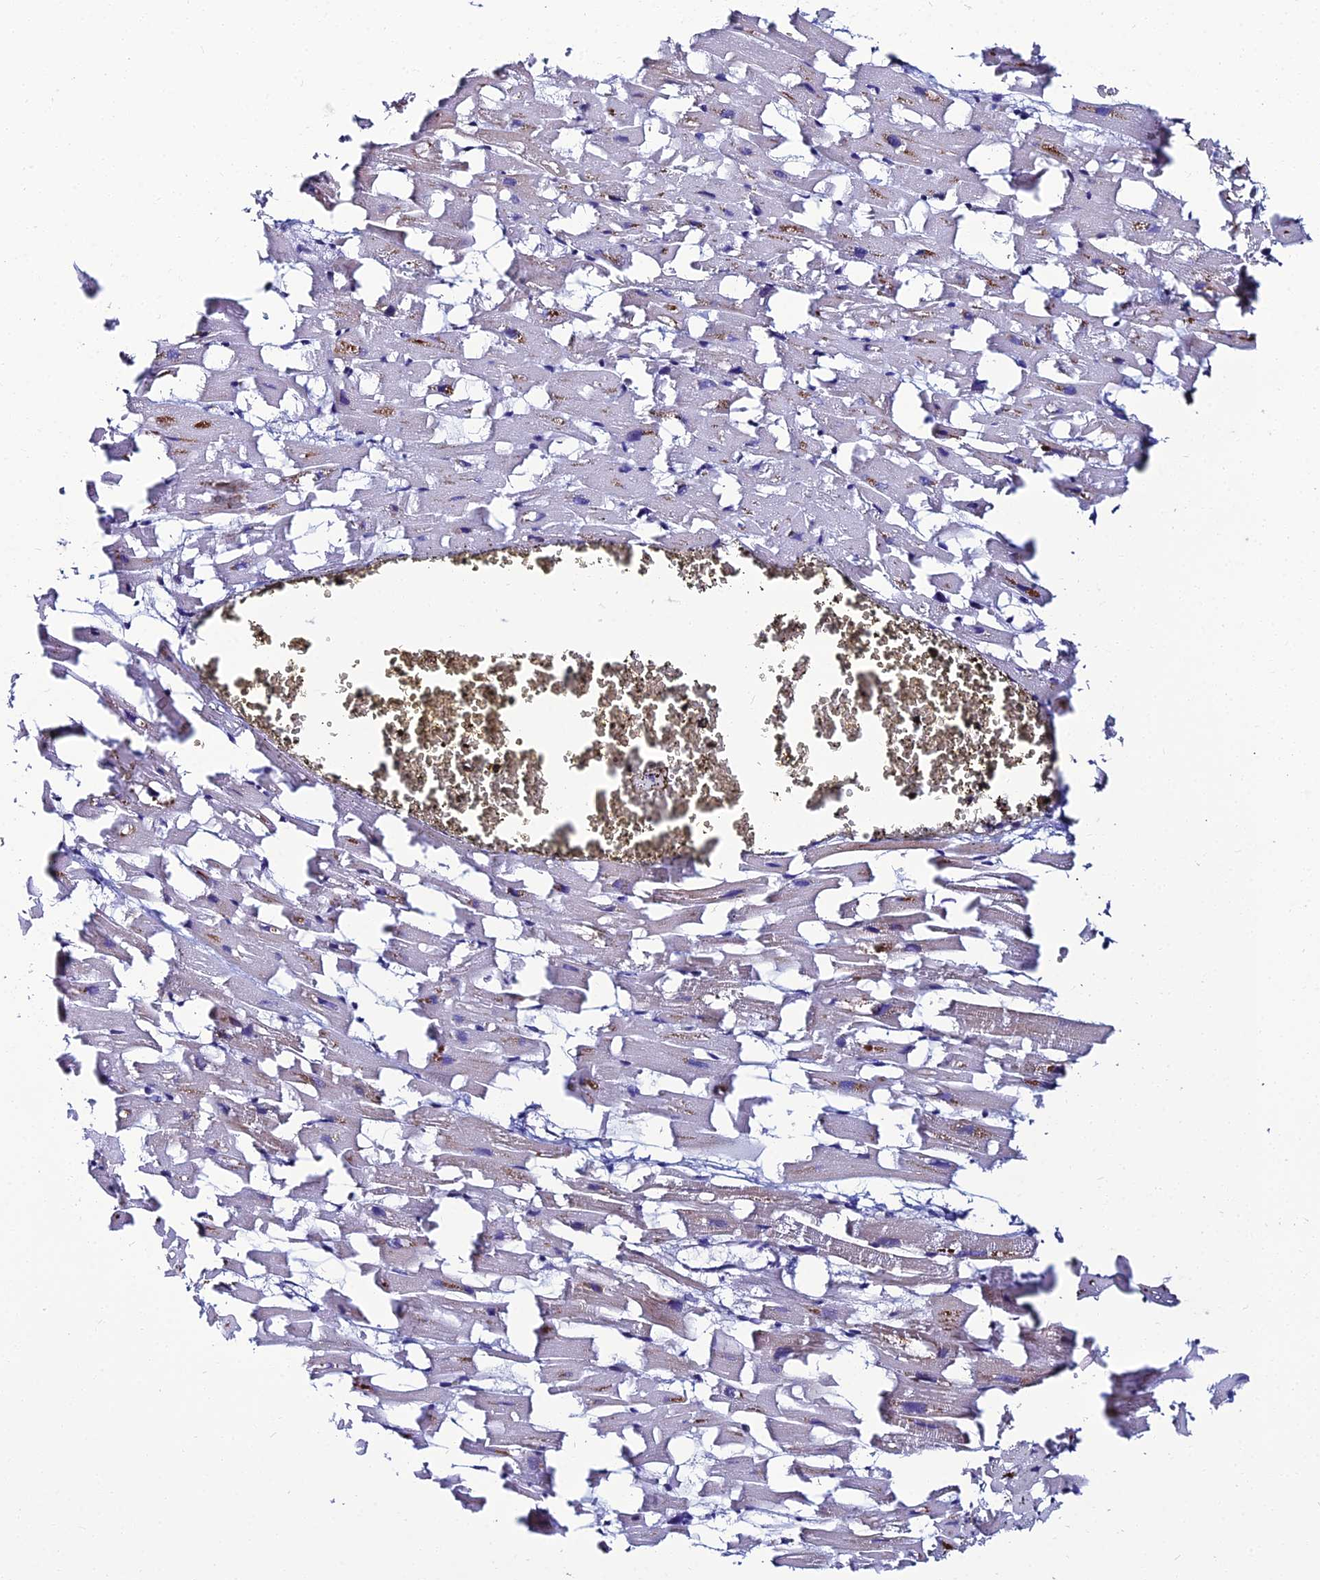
{"staining": {"intensity": "weak", "quantity": "<25%", "location": "cytoplasmic/membranous,nuclear"}, "tissue": "heart muscle", "cell_type": "Cardiomyocytes", "image_type": "normal", "snomed": [{"axis": "morphology", "description": "Normal tissue, NOS"}, {"axis": "topography", "description": "Heart"}], "caption": "Protein analysis of normal heart muscle shows no significant expression in cardiomyocytes.", "gene": "TAF9B", "patient": {"sex": "female", "age": 64}}